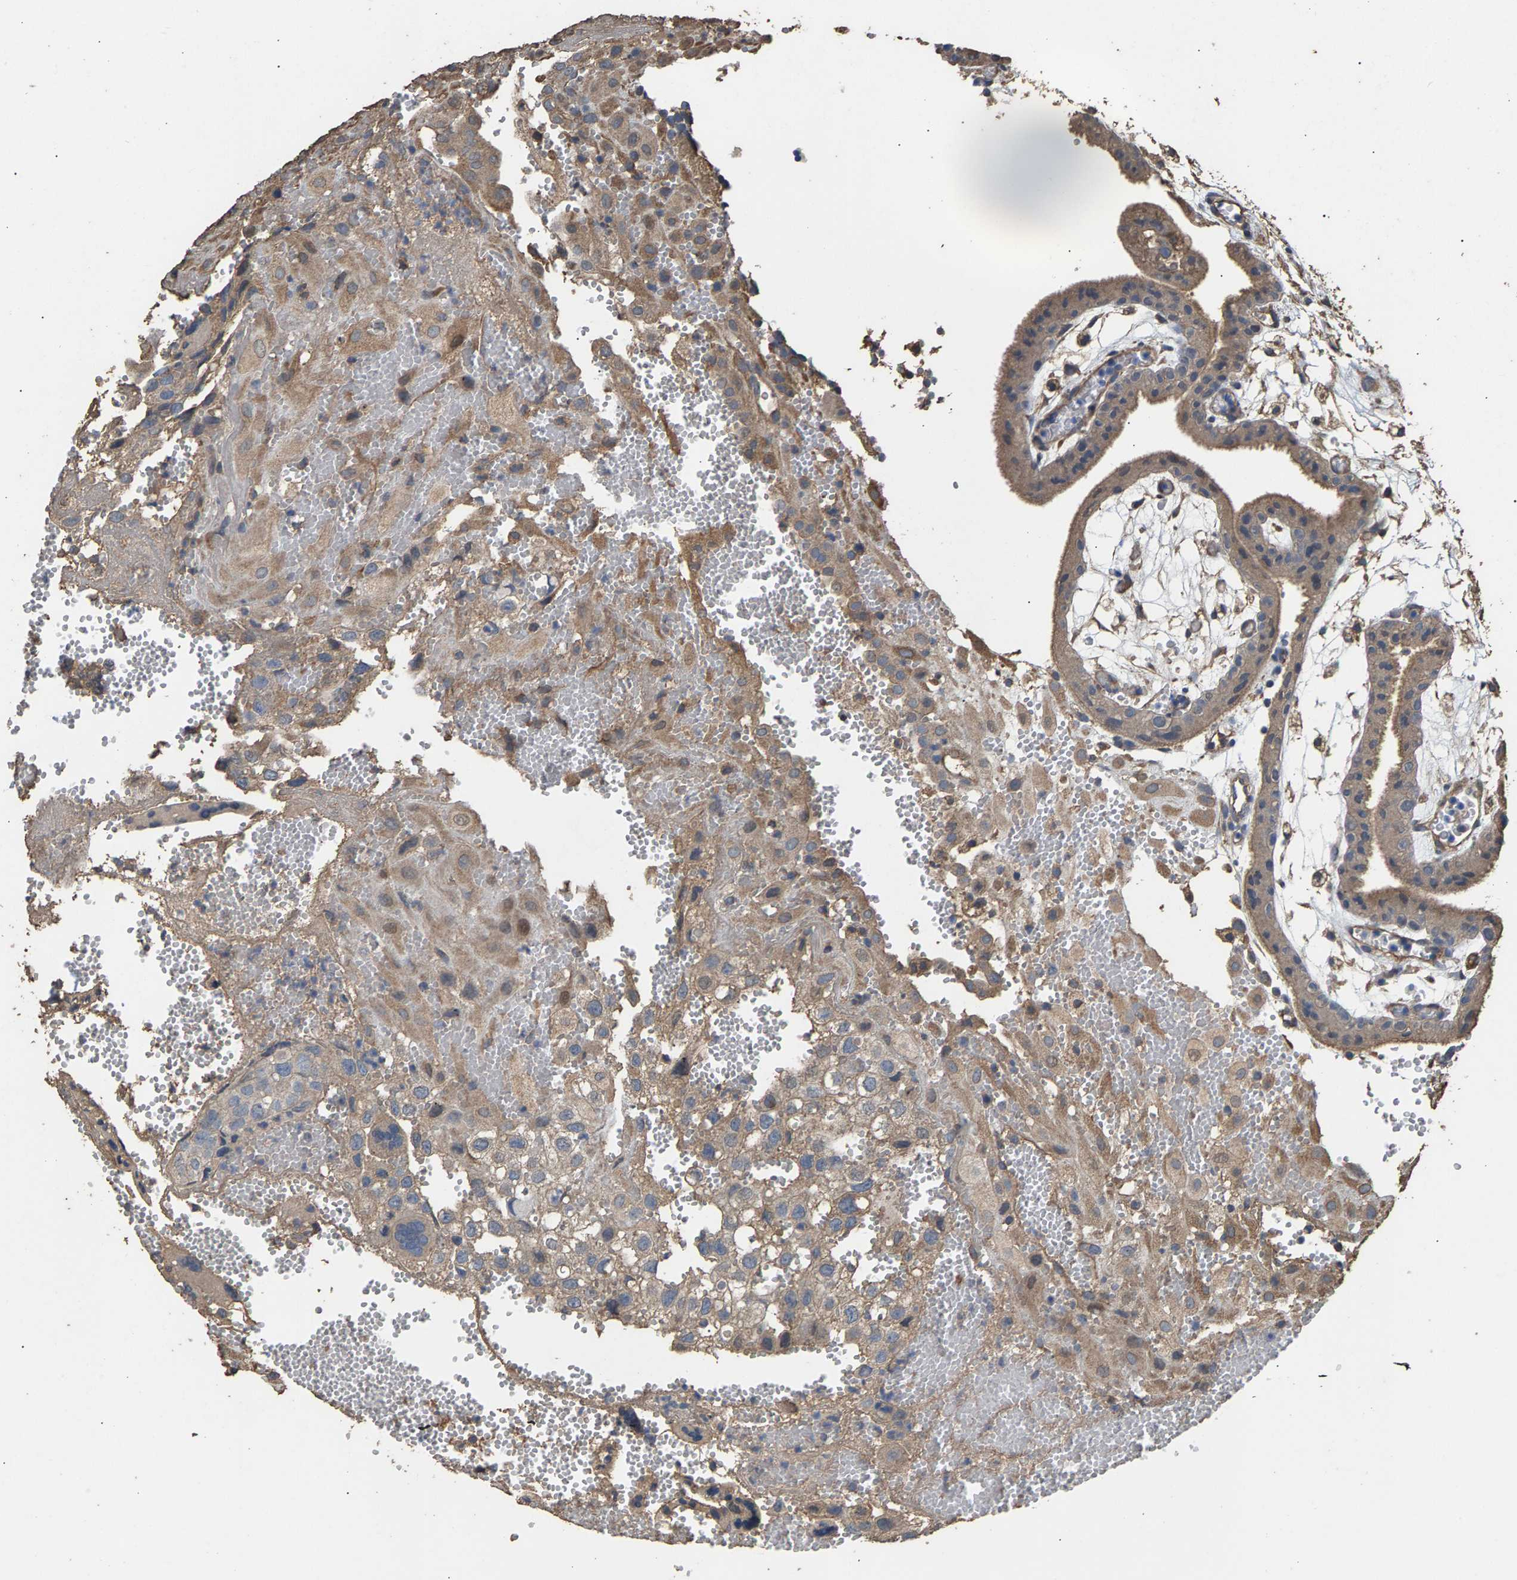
{"staining": {"intensity": "weak", "quantity": ">75%", "location": "cytoplasmic/membranous"}, "tissue": "placenta", "cell_type": "Decidual cells", "image_type": "normal", "snomed": [{"axis": "morphology", "description": "Normal tissue, NOS"}, {"axis": "topography", "description": "Placenta"}], "caption": "Immunohistochemistry (IHC) of benign human placenta displays low levels of weak cytoplasmic/membranous staining in about >75% of decidual cells.", "gene": "HTRA3", "patient": {"sex": "female", "age": 18}}